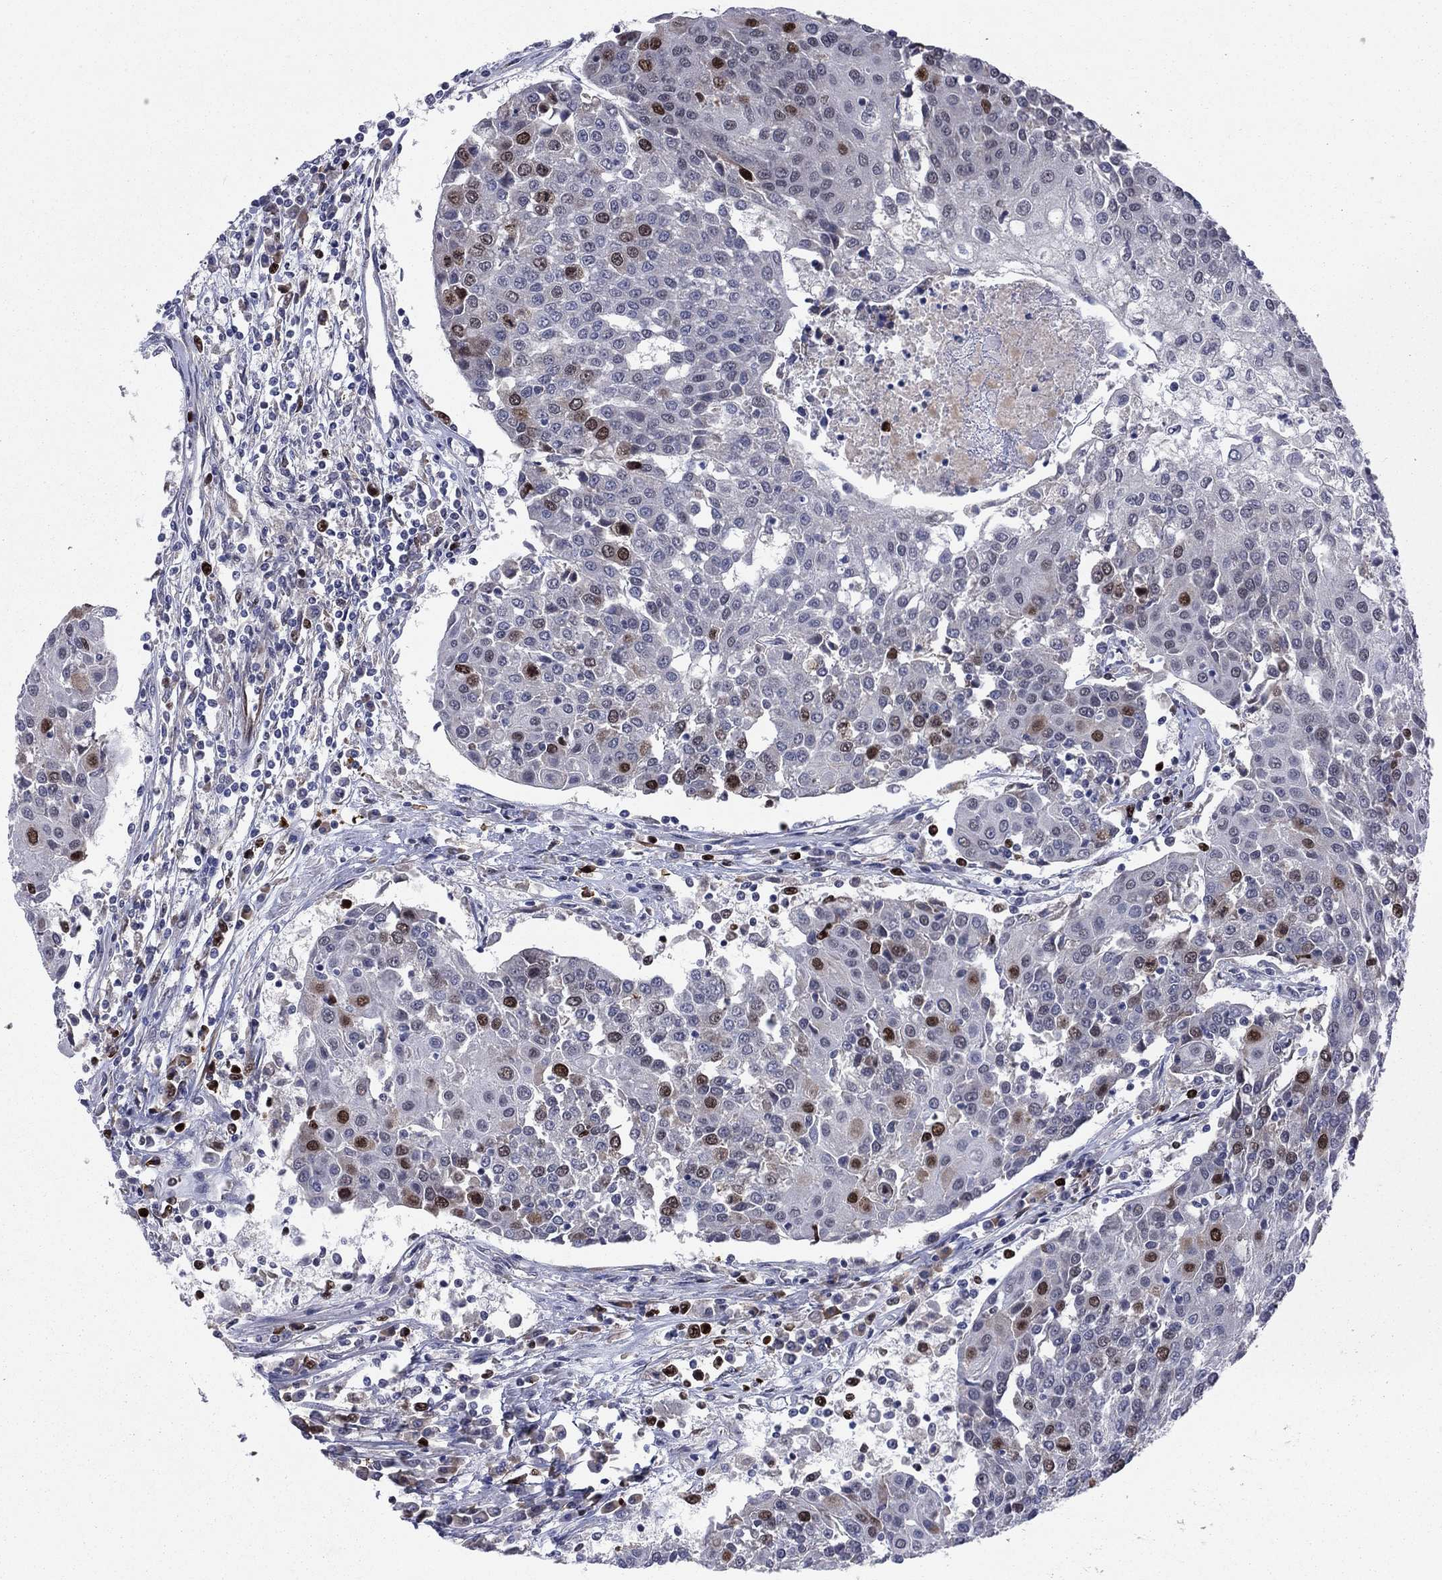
{"staining": {"intensity": "strong", "quantity": "<25%", "location": "nuclear"}, "tissue": "urothelial cancer", "cell_type": "Tumor cells", "image_type": "cancer", "snomed": [{"axis": "morphology", "description": "Urothelial carcinoma, High grade"}, {"axis": "topography", "description": "Urinary bladder"}], "caption": "Strong nuclear positivity is present in approximately <25% of tumor cells in urothelial cancer.", "gene": "CDCA5", "patient": {"sex": "female", "age": 85}}